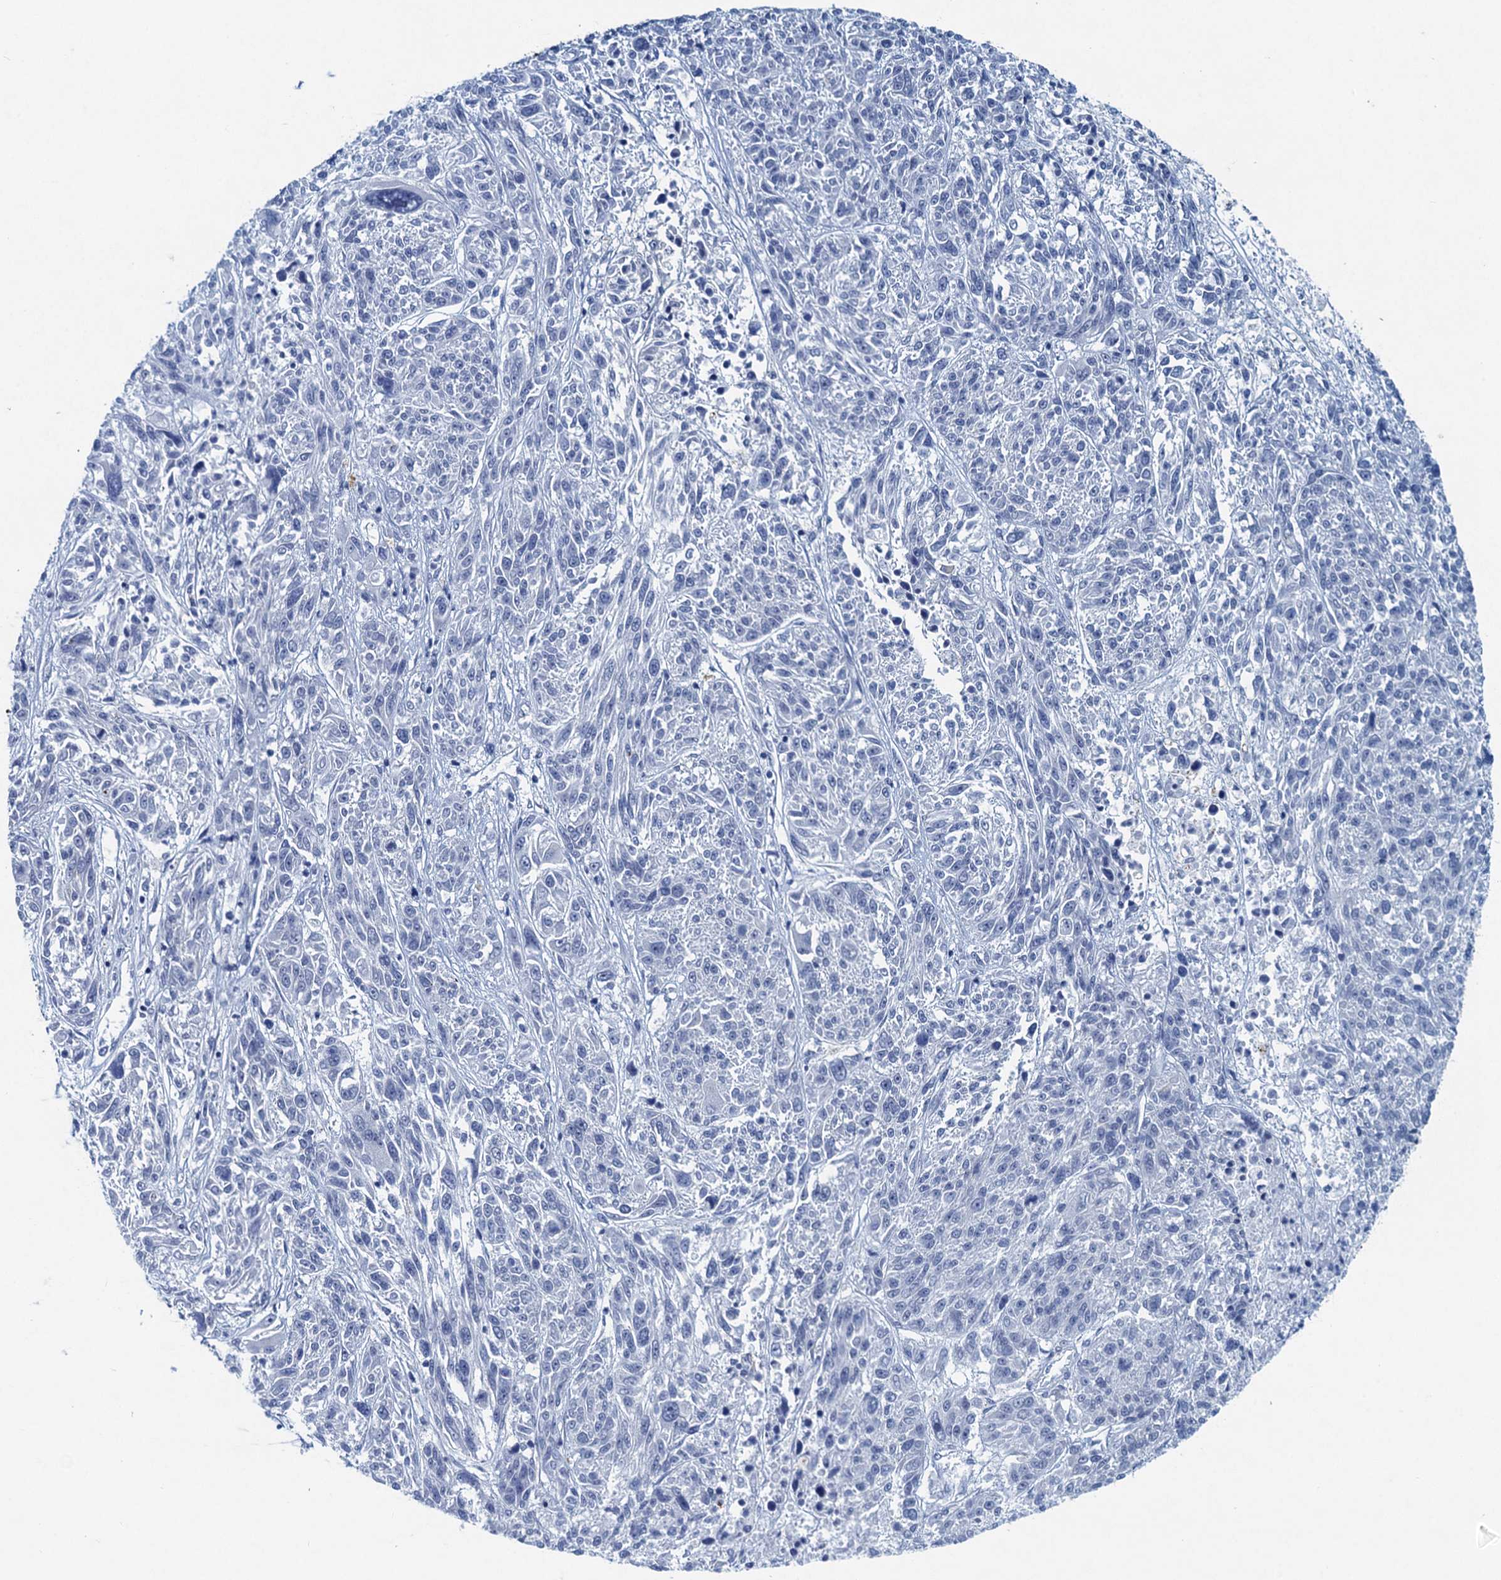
{"staining": {"intensity": "negative", "quantity": "none", "location": "none"}, "tissue": "melanoma", "cell_type": "Tumor cells", "image_type": "cancer", "snomed": [{"axis": "morphology", "description": "Malignant melanoma, NOS"}, {"axis": "topography", "description": "Skin"}], "caption": "Tumor cells show no significant protein positivity in malignant melanoma.", "gene": "HAPSTR1", "patient": {"sex": "male", "age": 53}}